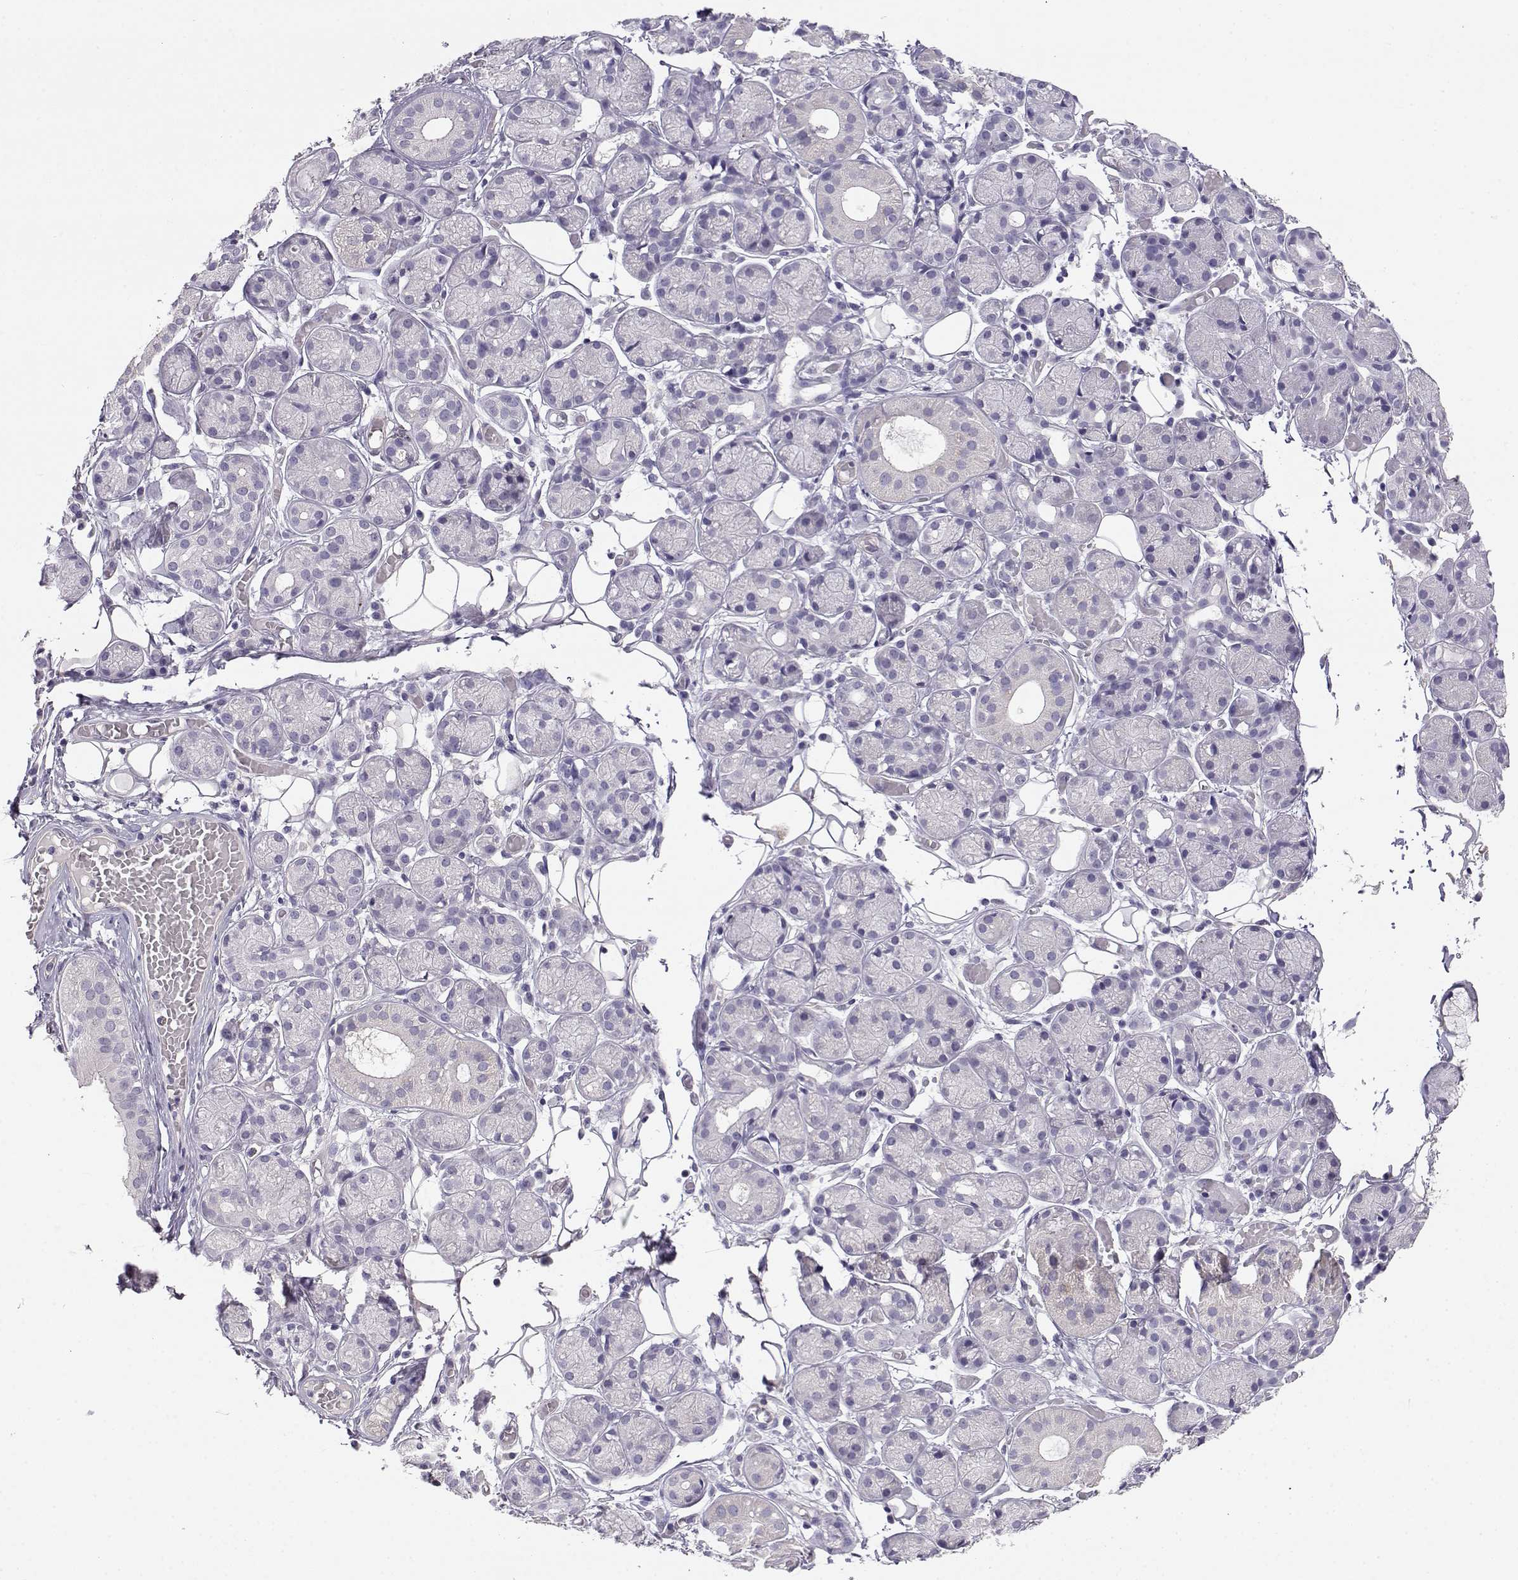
{"staining": {"intensity": "negative", "quantity": "none", "location": "none"}, "tissue": "salivary gland", "cell_type": "Glandular cells", "image_type": "normal", "snomed": [{"axis": "morphology", "description": "Normal tissue, NOS"}, {"axis": "topography", "description": "Salivary gland"}, {"axis": "topography", "description": "Peripheral nerve tissue"}], "caption": "This is an immunohistochemistry histopathology image of benign salivary gland. There is no positivity in glandular cells.", "gene": "ENDOU", "patient": {"sex": "male", "age": 71}}